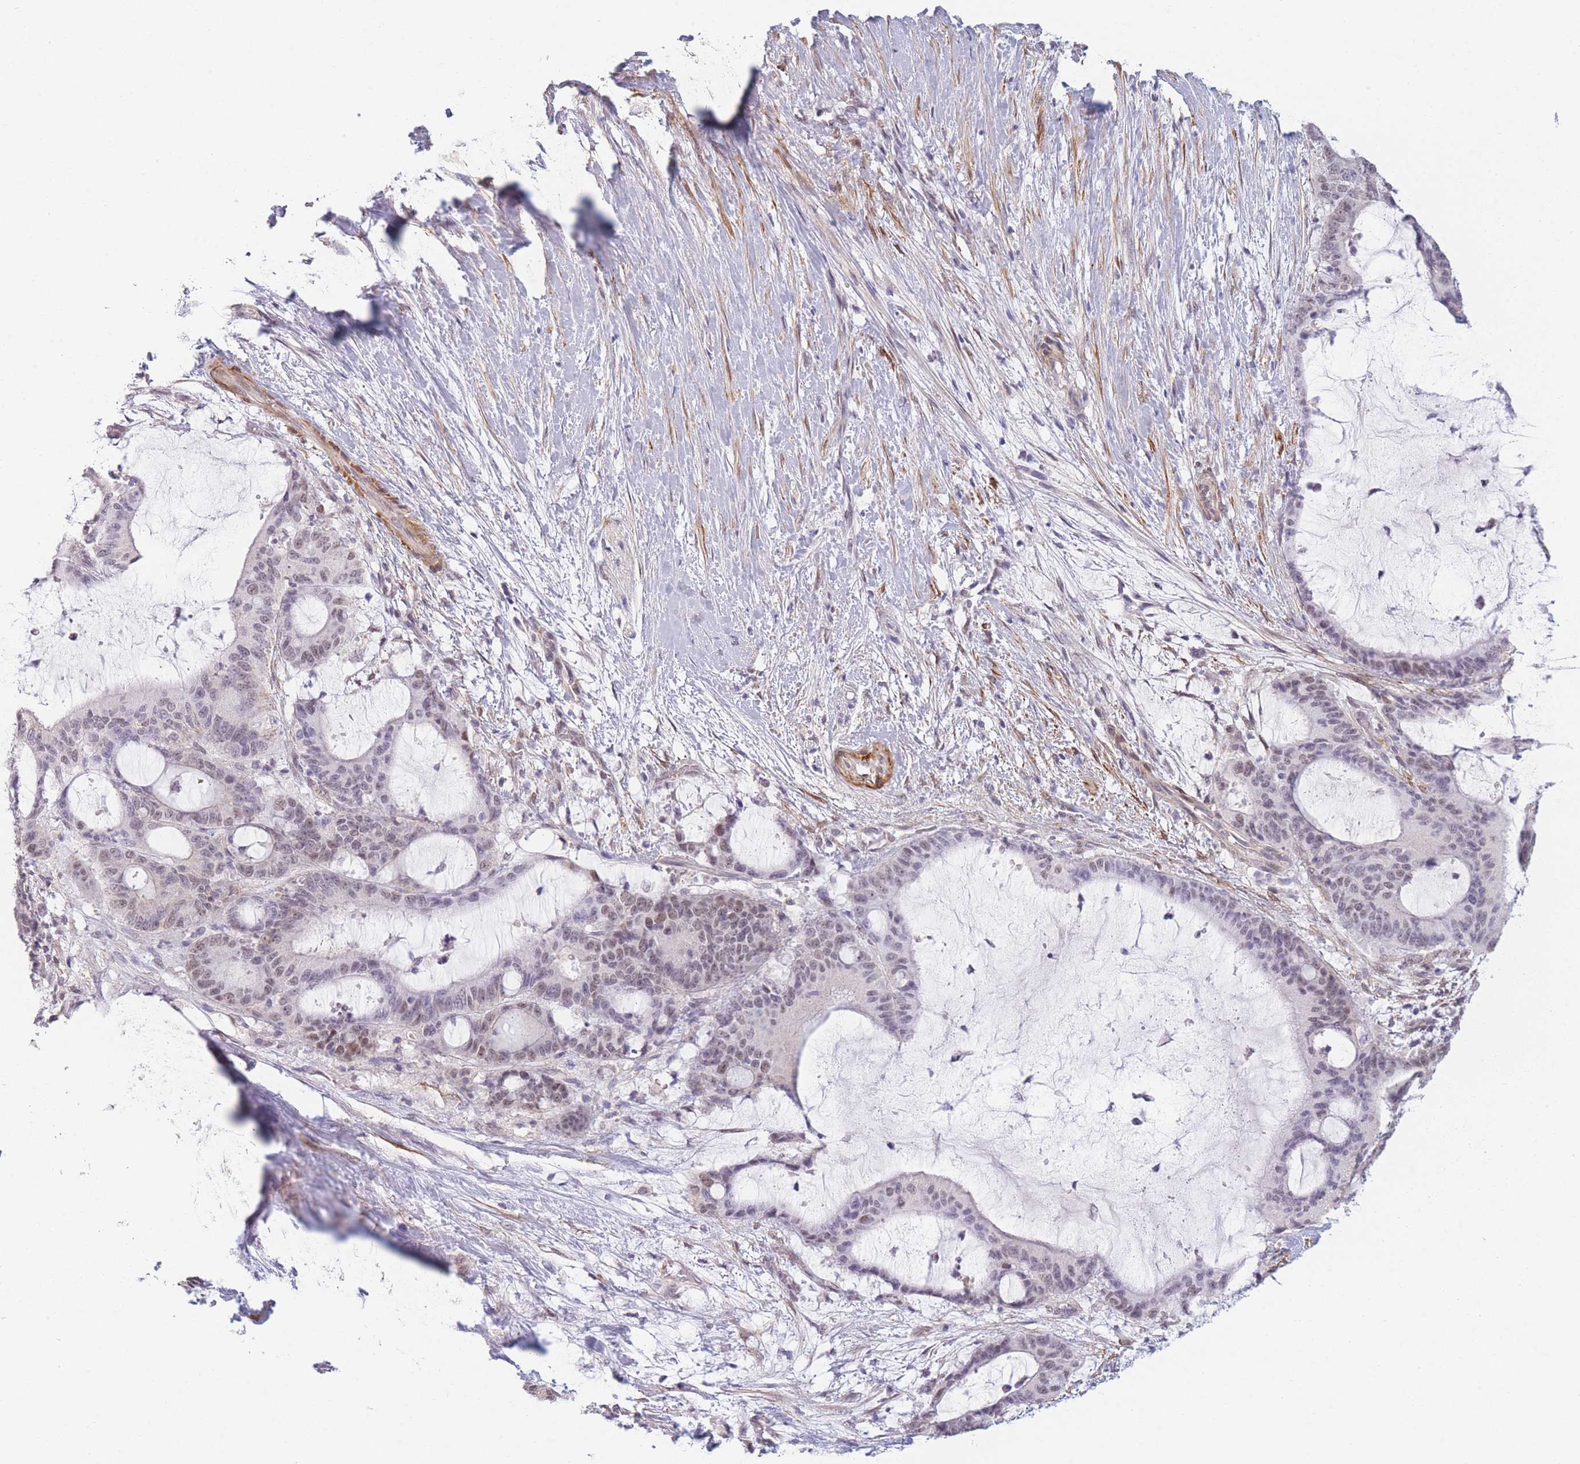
{"staining": {"intensity": "moderate", "quantity": "<25%", "location": "nuclear"}, "tissue": "liver cancer", "cell_type": "Tumor cells", "image_type": "cancer", "snomed": [{"axis": "morphology", "description": "Normal tissue, NOS"}, {"axis": "morphology", "description": "Cholangiocarcinoma"}, {"axis": "topography", "description": "Liver"}, {"axis": "topography", "description": "Peripheral nerve tissue"}], "caption": "About <25% of tumor cells in human liver cancer (cholangiocarcinoma) show moderate nuclear protein staining as visualized by brown immunohistochemical staining.", "gene": "SIN3B", "patient": {"sex": "female", "age": 73}}